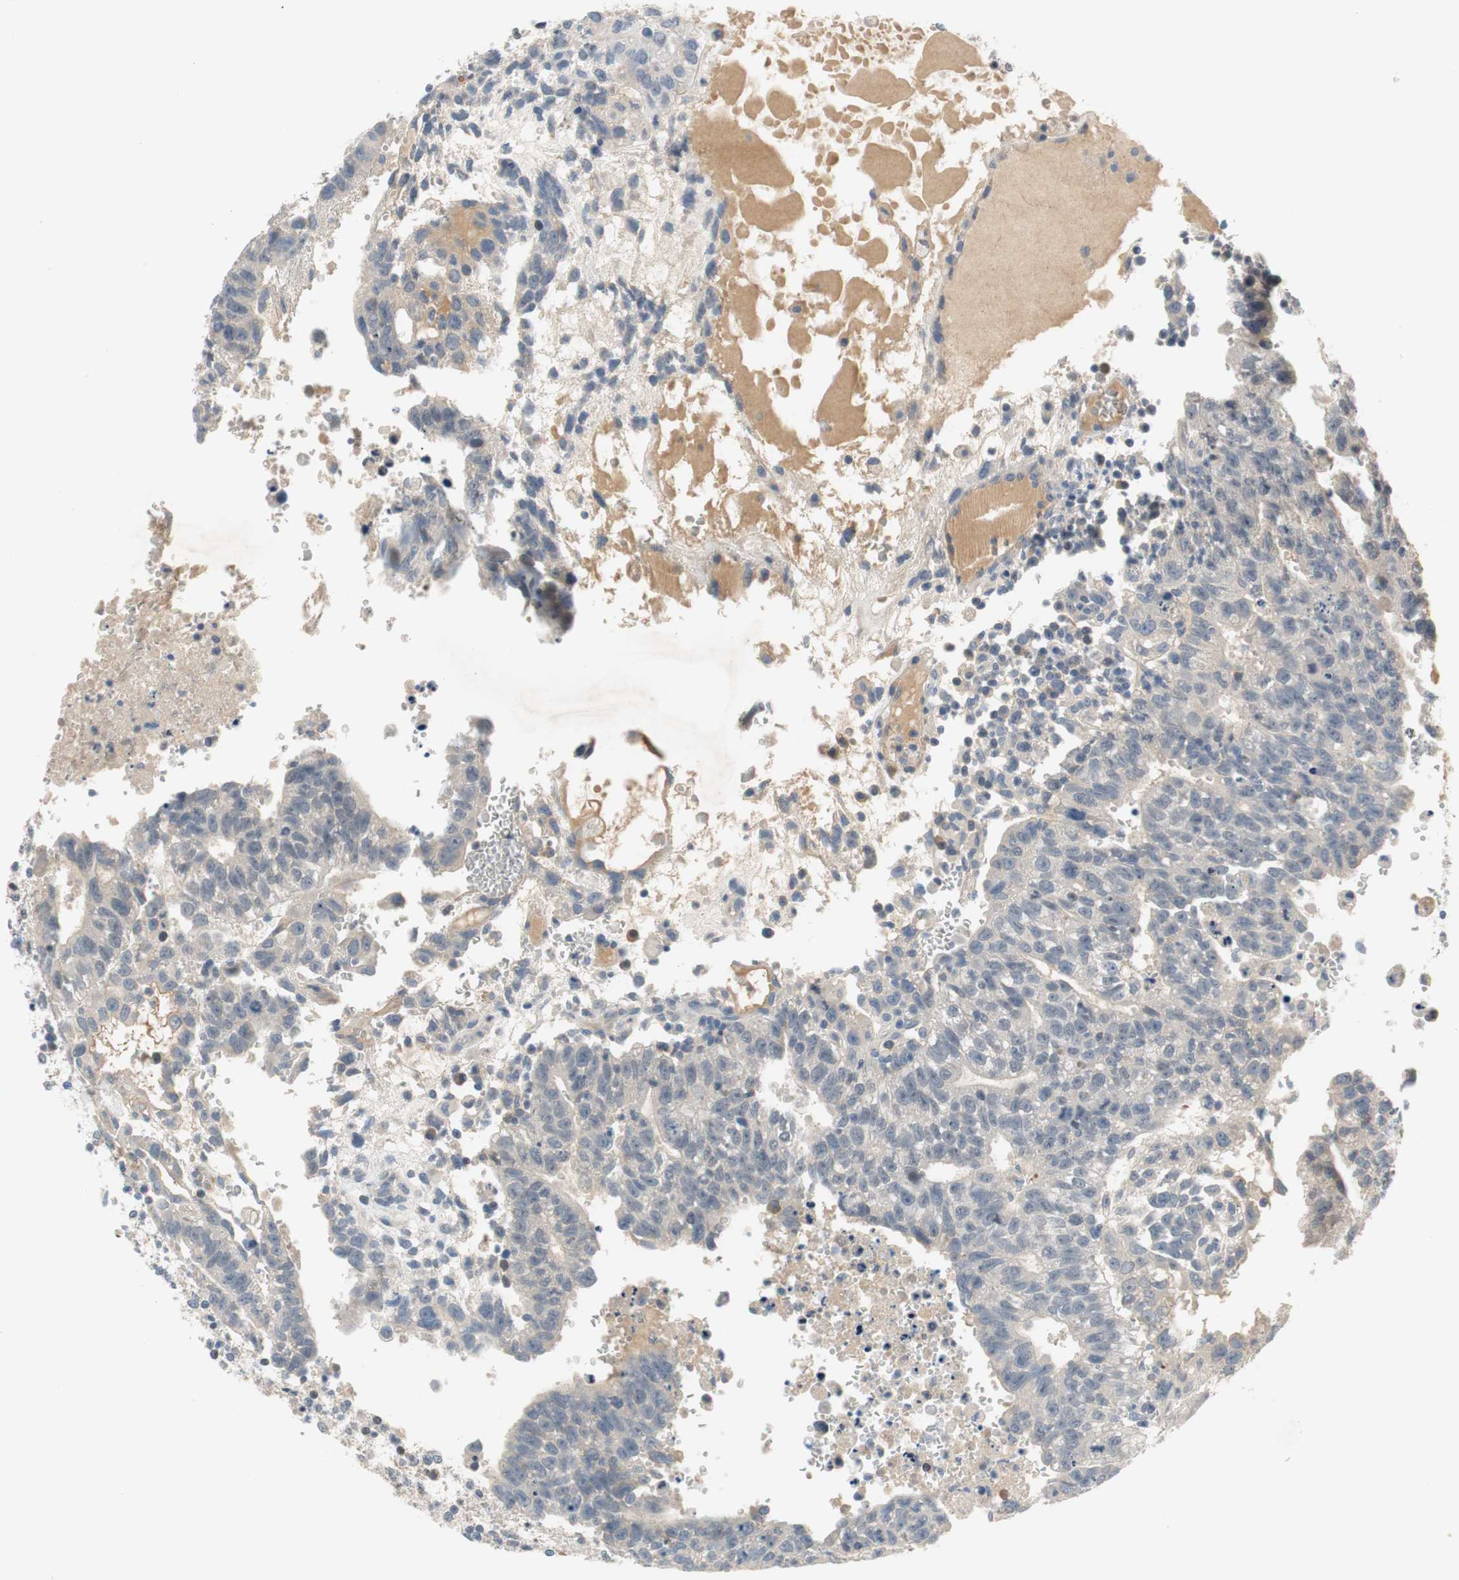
{"staining": {"intensity": "weak", "quantity": "25%-75%", "location": "cytoplasmic/membranous"}, "tissue": "testis cancer", "cell_type": "Tumor cells", "image_type": "cancer", "snomed": [{"axis": "morphology", "description": "Seminoma, NOS"}, {"axis": "morphology", "description": "Carcinoma, Embryonal, NOS"}, {"axis": "topography", "description": "Testis"}], "caption": "Weak cytoplasmic/membranous positivity is seen in about 25%-75% of tumor cells in seminoma (testis).", "gene": "COL12A1", "patient": {"sex": "male", "age": 52}}